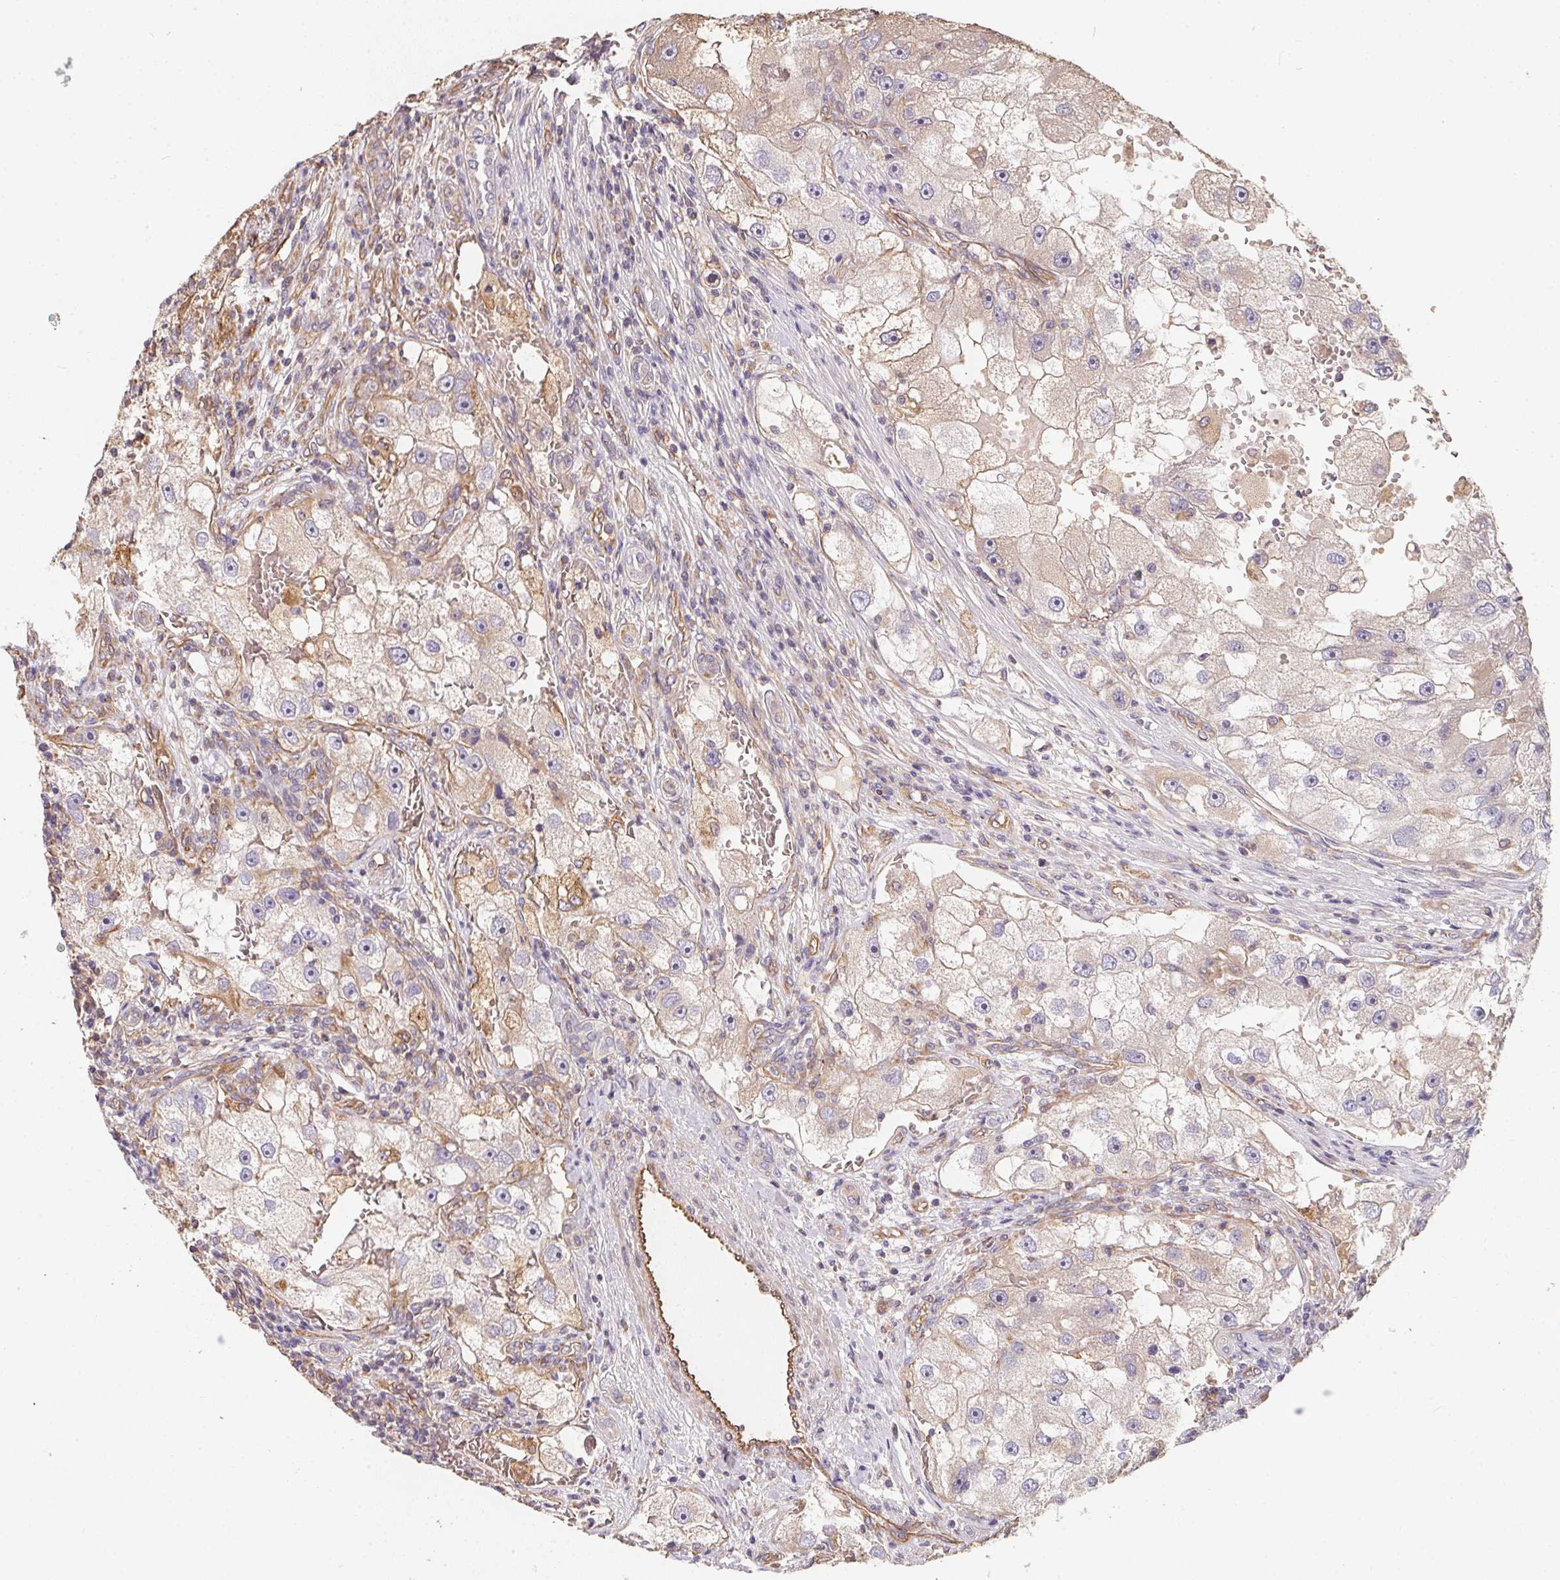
{"staining": {"intensity": "weak", "quantity": "<25%", "location": "cytoplasmic/membranous"}, "tissue": "renal cancer", "cell_type": "Tumor cells", "image_type": "cancer", "snomed": [{"axis": "morphology", "description": "Adenocarcinoma, NOS"}, {"axis": "topography", "description": "Kidney"}], "caption": "Immunohistochemical staining of renal adenocarcinoma displays no significant expression in tumor cells.", "gene": "TBKBP1", "patient": {"sex": "male", "age": 63}}